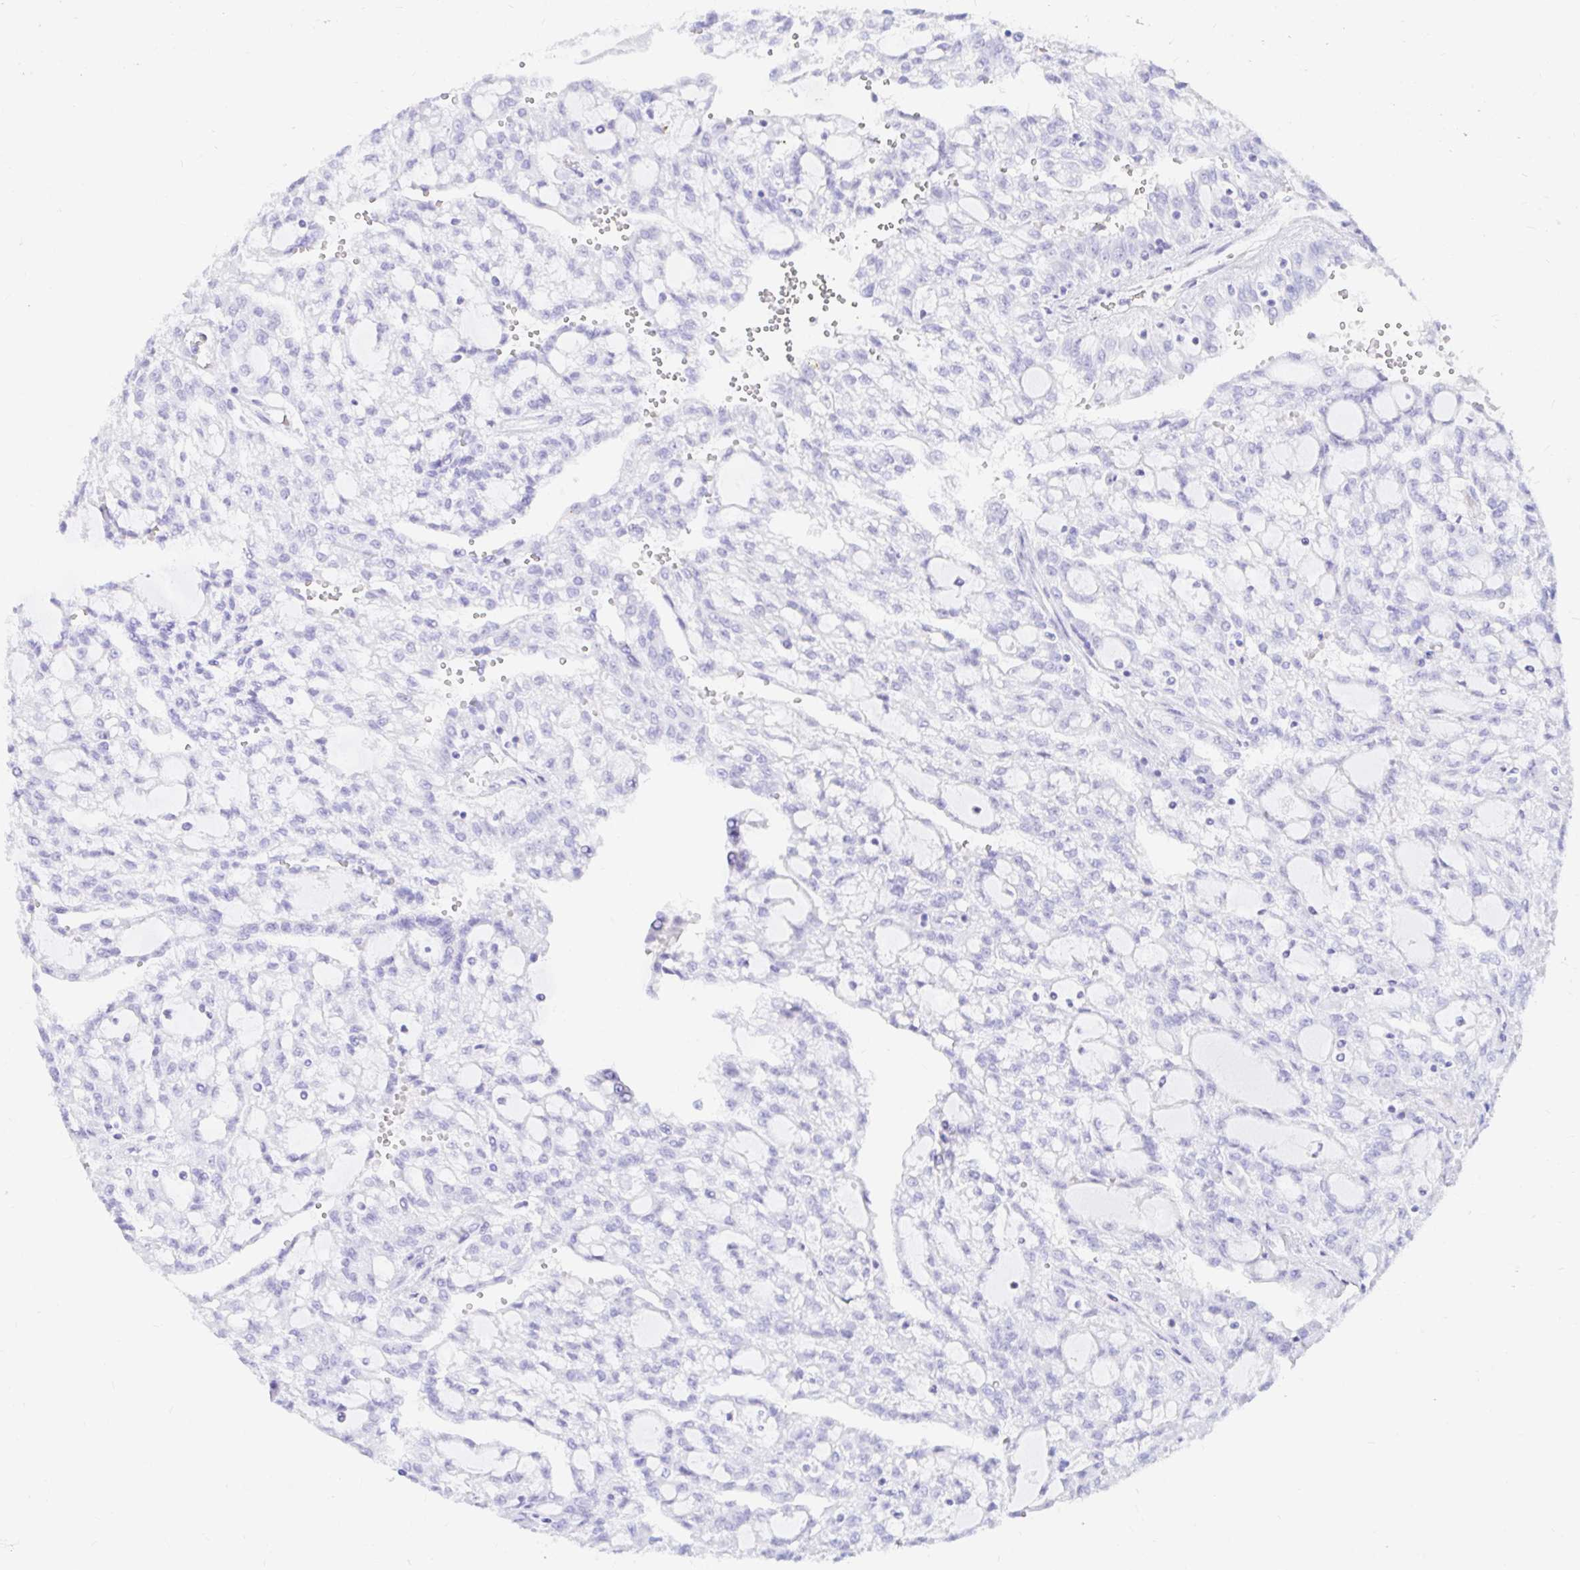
{"staining": {"intensity": "negative", "quantity": "none", "location": "none"}, "tissue": "renal cancer", "cell_type": "Tumor cells", "image_type": "cancer", "snomed": [{"axis": "morphology", "description": "Adenocarcinoma, NOS"}, {"axis": "topography", "description": "Kidney"}], "caption": "Tumor cells are negative for protein expression in human adenocarcinoma (renal).", "gene": "PPP1R1B", "patient": {"sex": "male", "age": 63}}